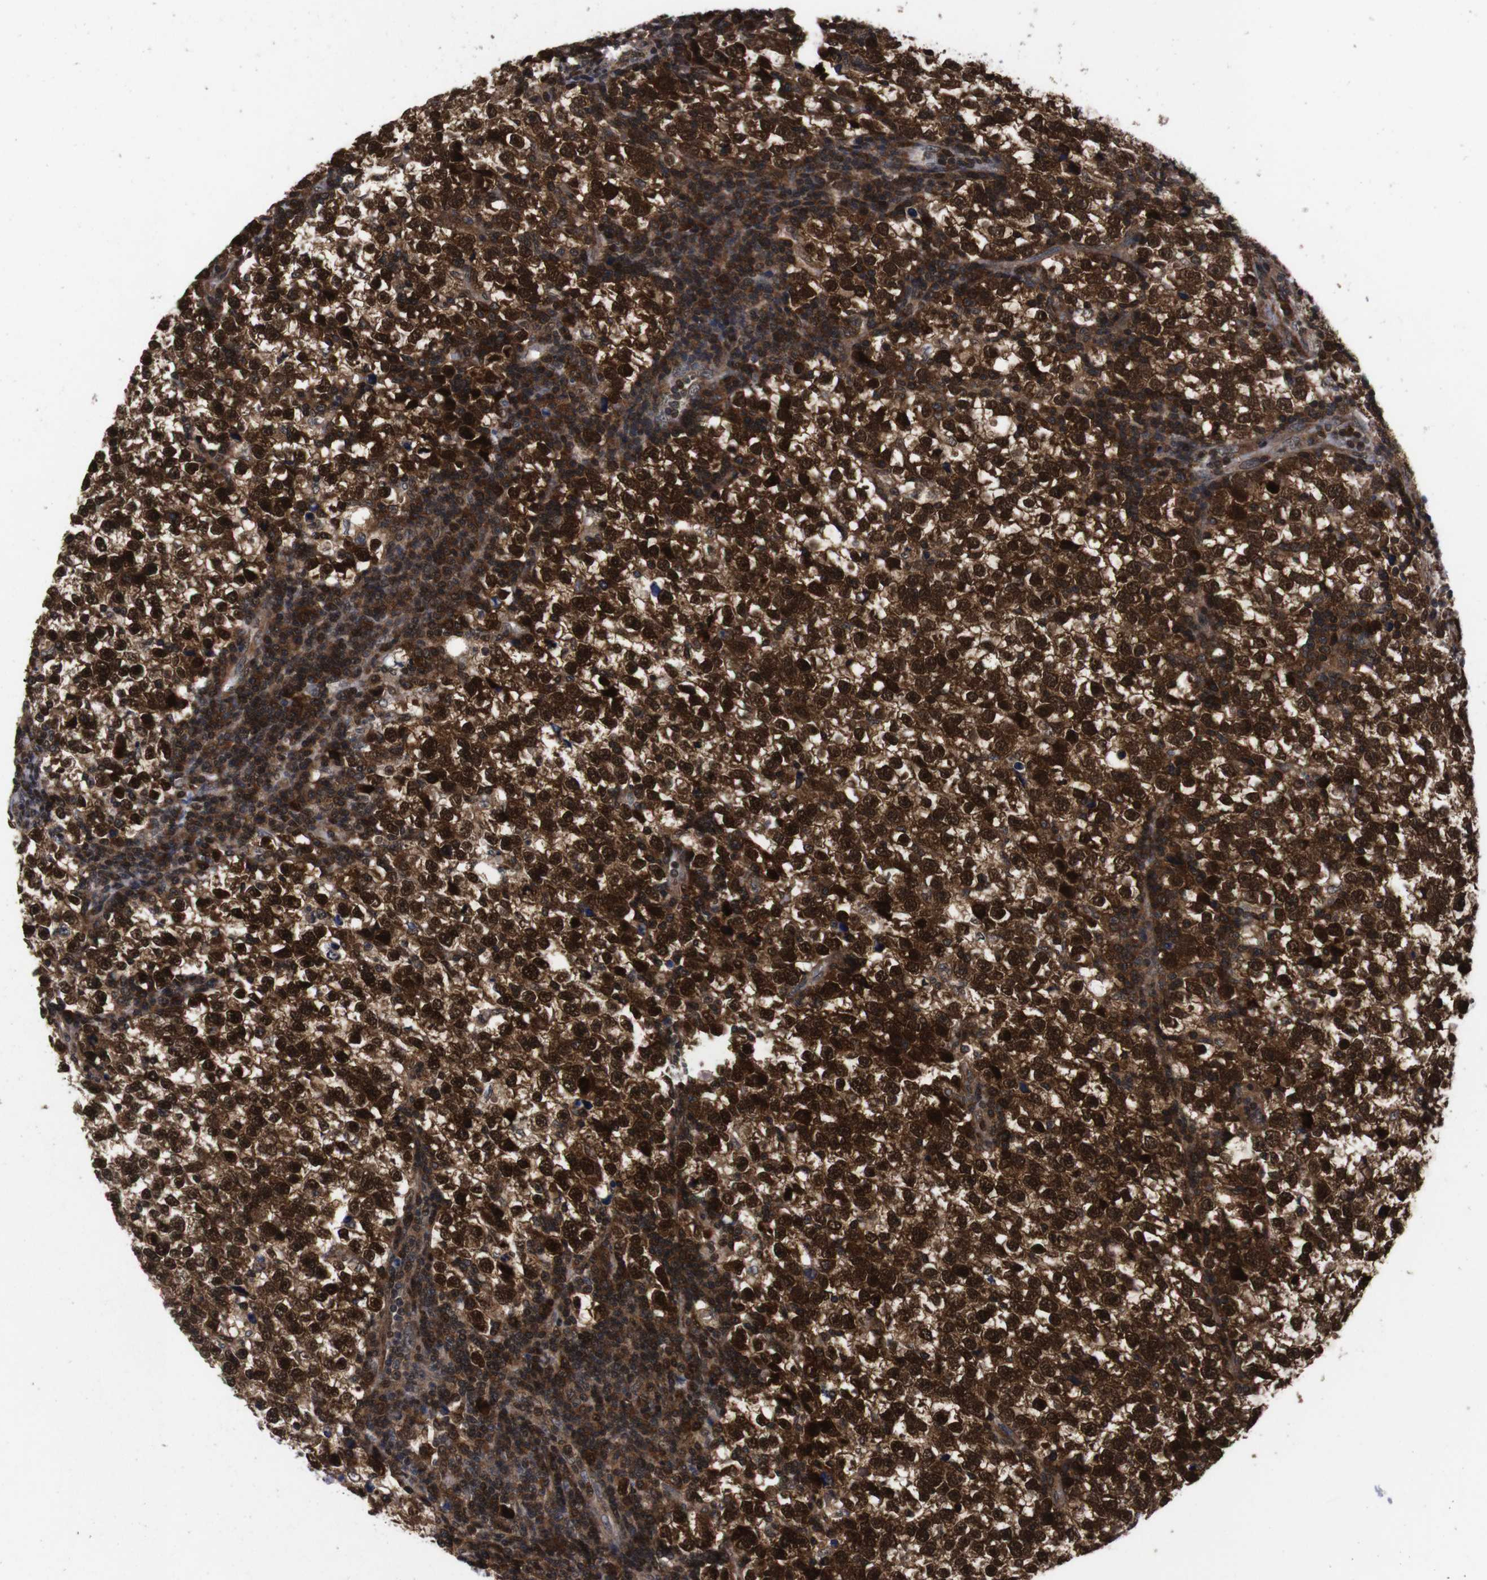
{"staining": {"intensity": "strong", "quantity": ">75%", "location": "cytoplasmic/membranous,nuclear"}, "tissue": "testis cancer", "cell_type": "Tumor cells", "image_type": "cancer", "snomed": [{"axis": "morphology", "description": "Normal tissue, NOS"}, {"axis": "morphology", "description": "Seminoma, NOS"}, {"axis": "topography", "description": "Testis"}], "caption": "An immunohistochemistry (IHC) photomicrograph of neoplastic tissue is shown. Protein staining in brown shows strong cytoplasmic/membranous and nuclear positivity in testis cancer within tumor cells.", "gene": "UBQLN2", "patient": {"sex": "male", "age": 43}}